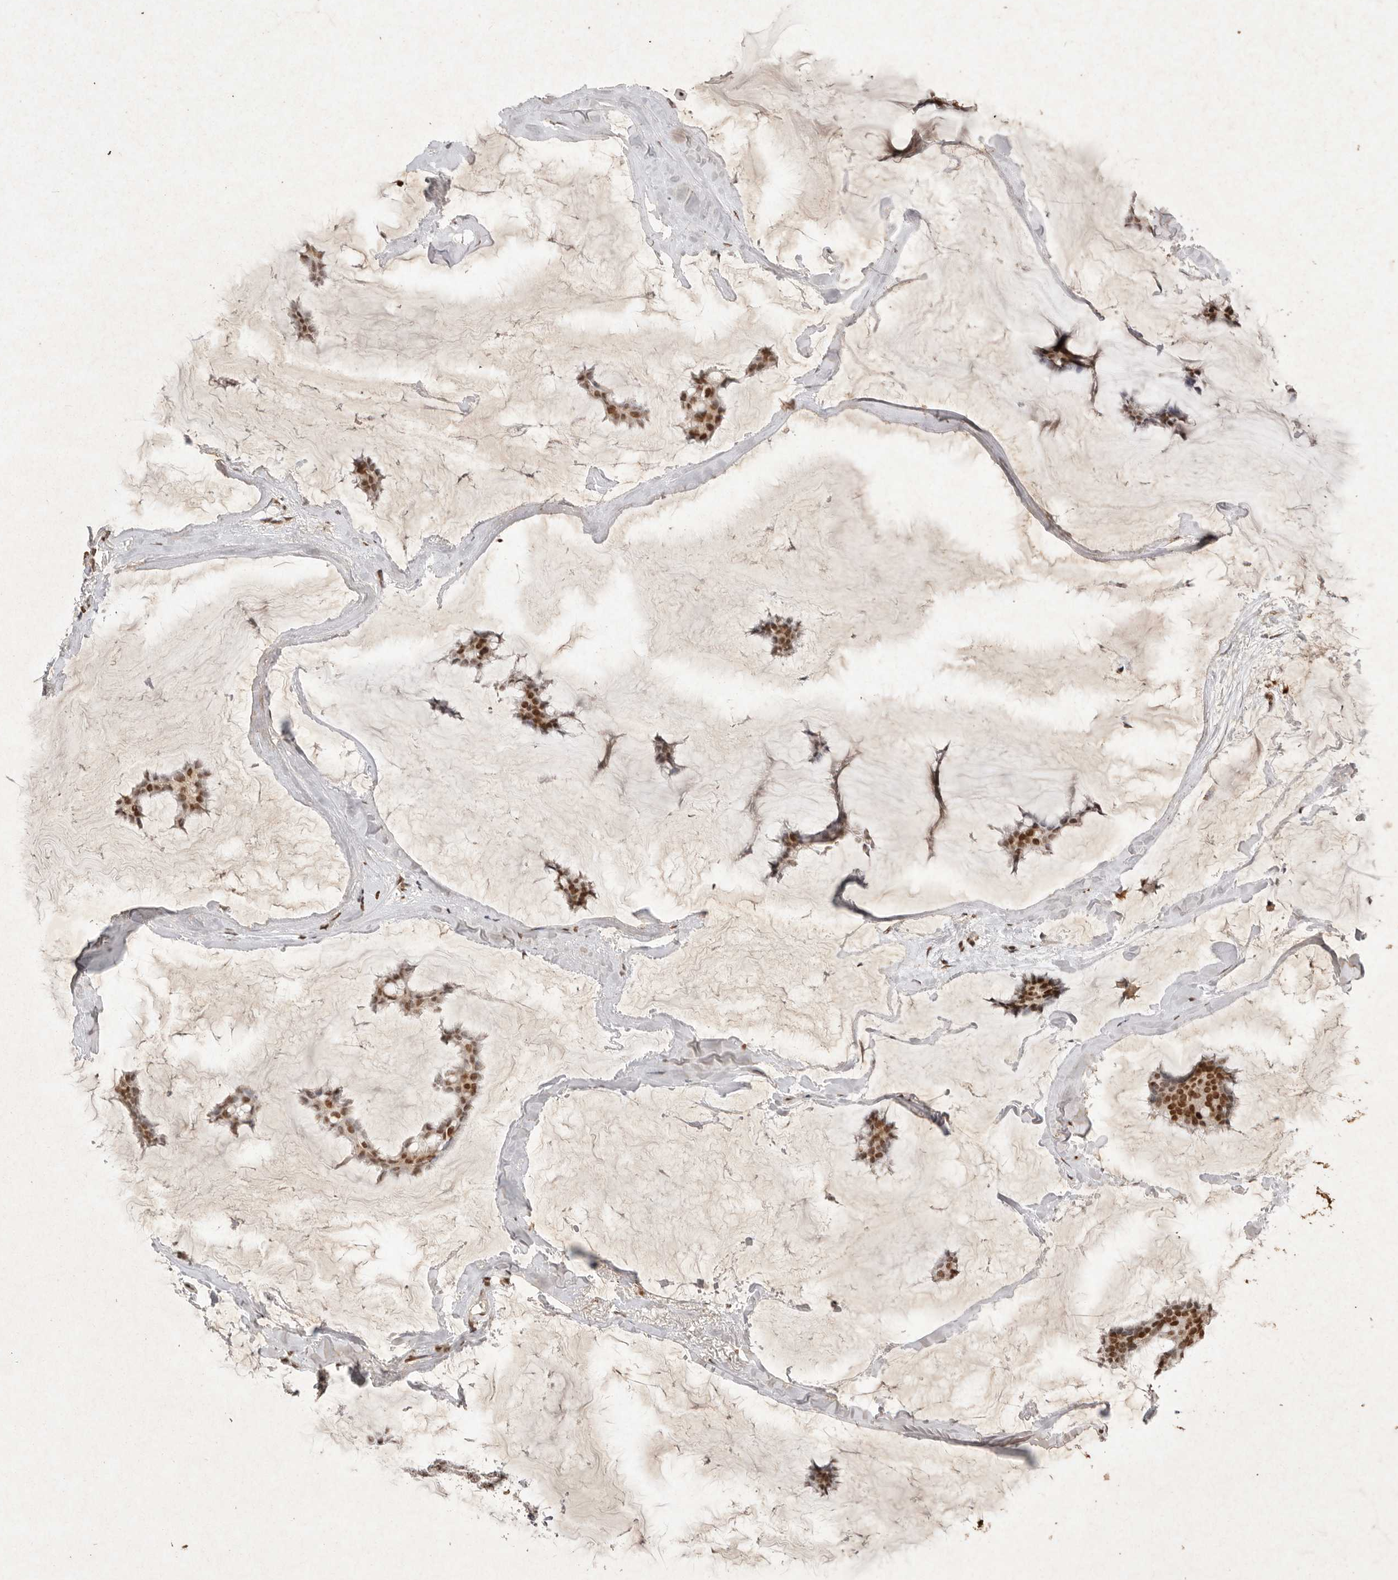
{"staining": {"intensity": "moderate", "quantity": ">75%", "location": "nuclear"}, "tissue": "breast cancer", "cell_type": "Tumor cells", "image_type": "cancer", "snomed": [{"axis": "morphology", "description": "Duct carcinoma"}, {"axis": "topography", "description": "Breast"}], "caption": "DAB (3,3'-diaminobenzidine) immunohistochemical staining of breast cancer shows moderate nuclear protein expression in about >75% of tumor cells.", "gene": "NKX3-2", "patient": {"sex": "female", "age": 93}}